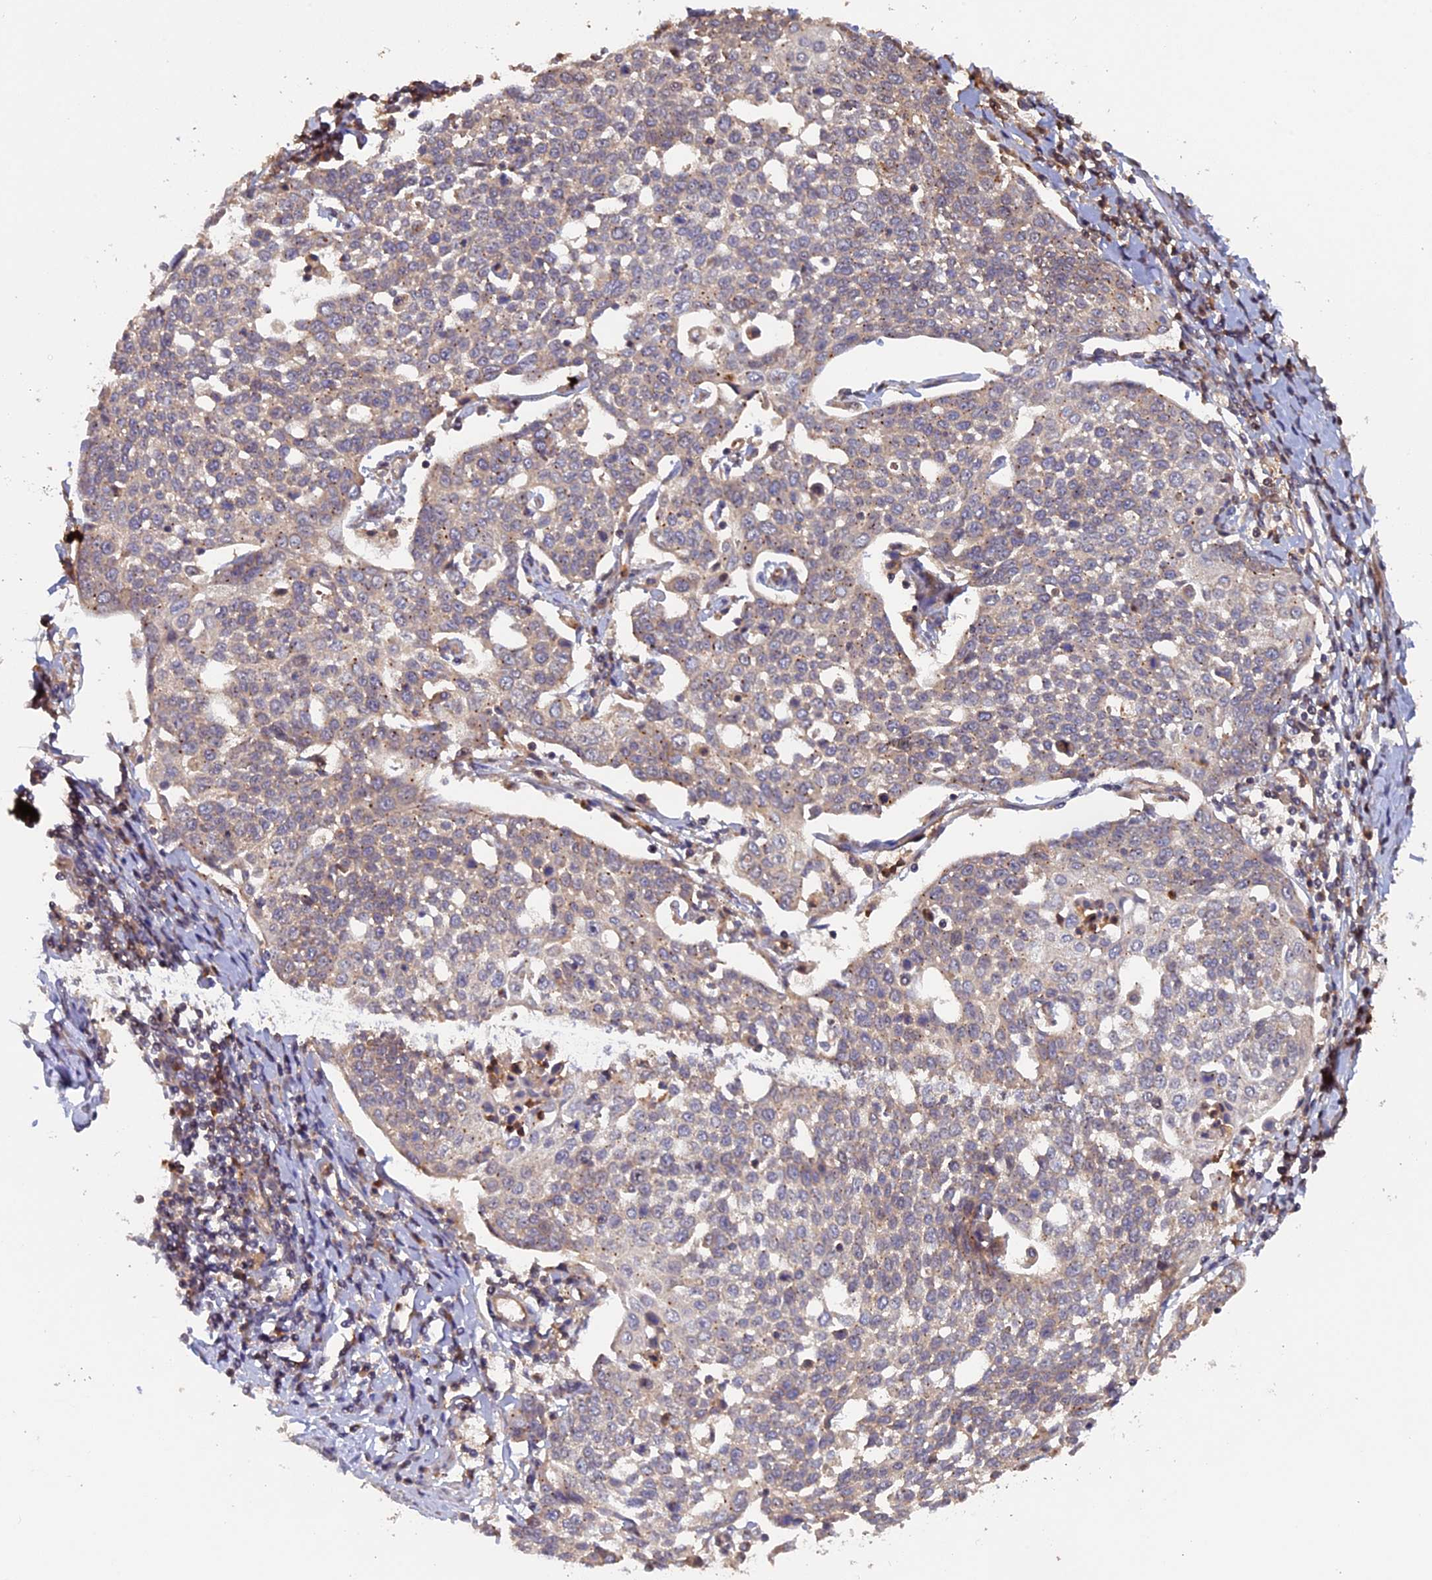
{"staining": {"intensity": "weak", "quantity": "<25%", "location": "cytoplasmic/membranous"}, "tissue": "cervical cancer", "cell_type": "Tumor cells", "image_type": "cancer", "snomed": [{"axis": "morphology", "description": "Squamous cell carcinoma, NOS"}, {"axis": "topography", "description": "Cervix"}], "caption": "Tumor cells show no significant protein positivity in cervical cancer (squamous cell carcinoma).", "gene": "FERMT1", "patient": {"sex": "female", "age": 34}}